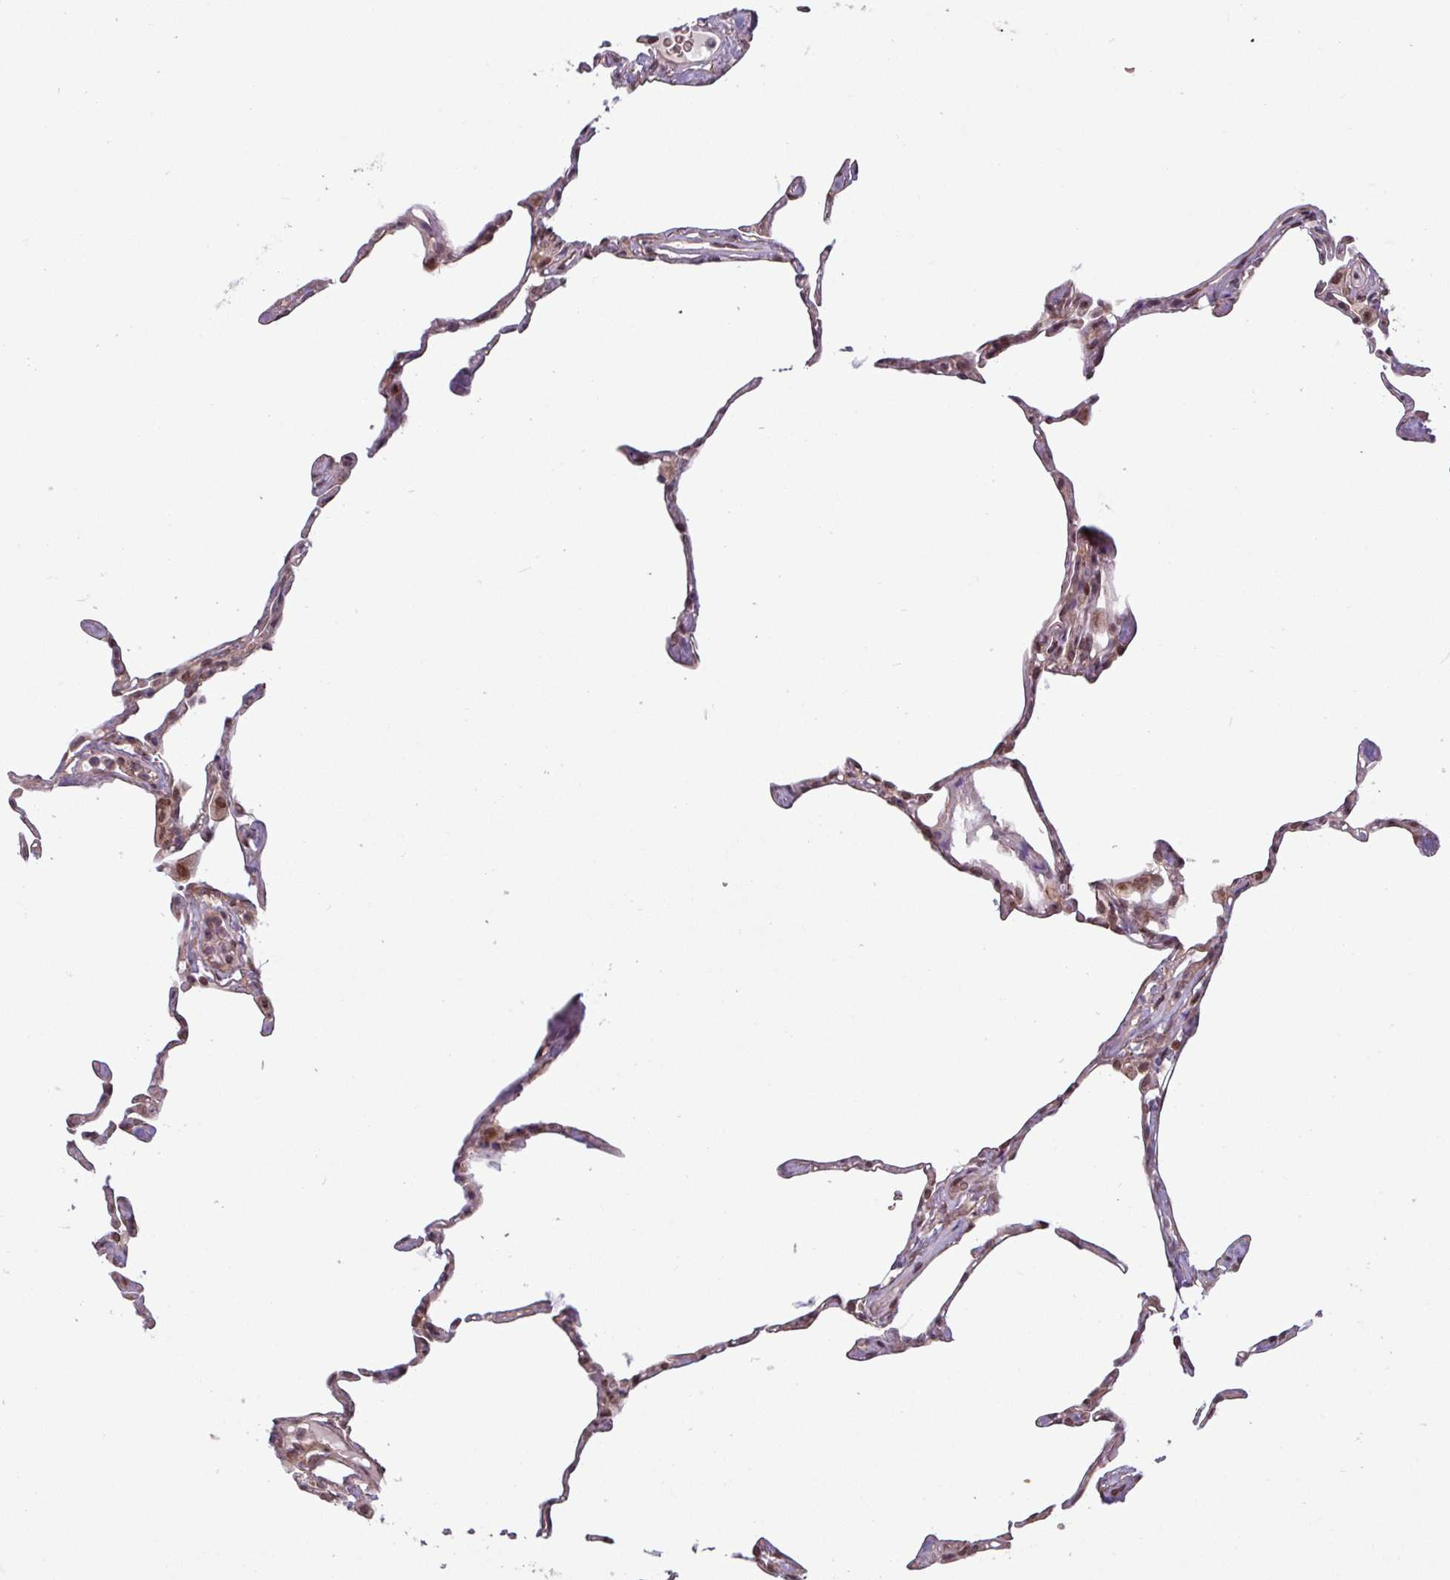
{"staining": {"intensity": "weak", "quantity": "25%-75%", "location": "nuclear"}, "tissue": "lung", "cell_type": "Alveolar cells", "image_type": "normal", "snomed": [{"axis": "morphology", "description": "Normal tissue, NOS"}, {"axis": "topography", "description": "Lung"}], "caption": "This is an image of immunohistochemistry staining of unremarkable lung, which shows weak expression in the nuclear of alveolar cells.", "gene": "RBM4B", "patient": {"sex": "male", "age": 65}}